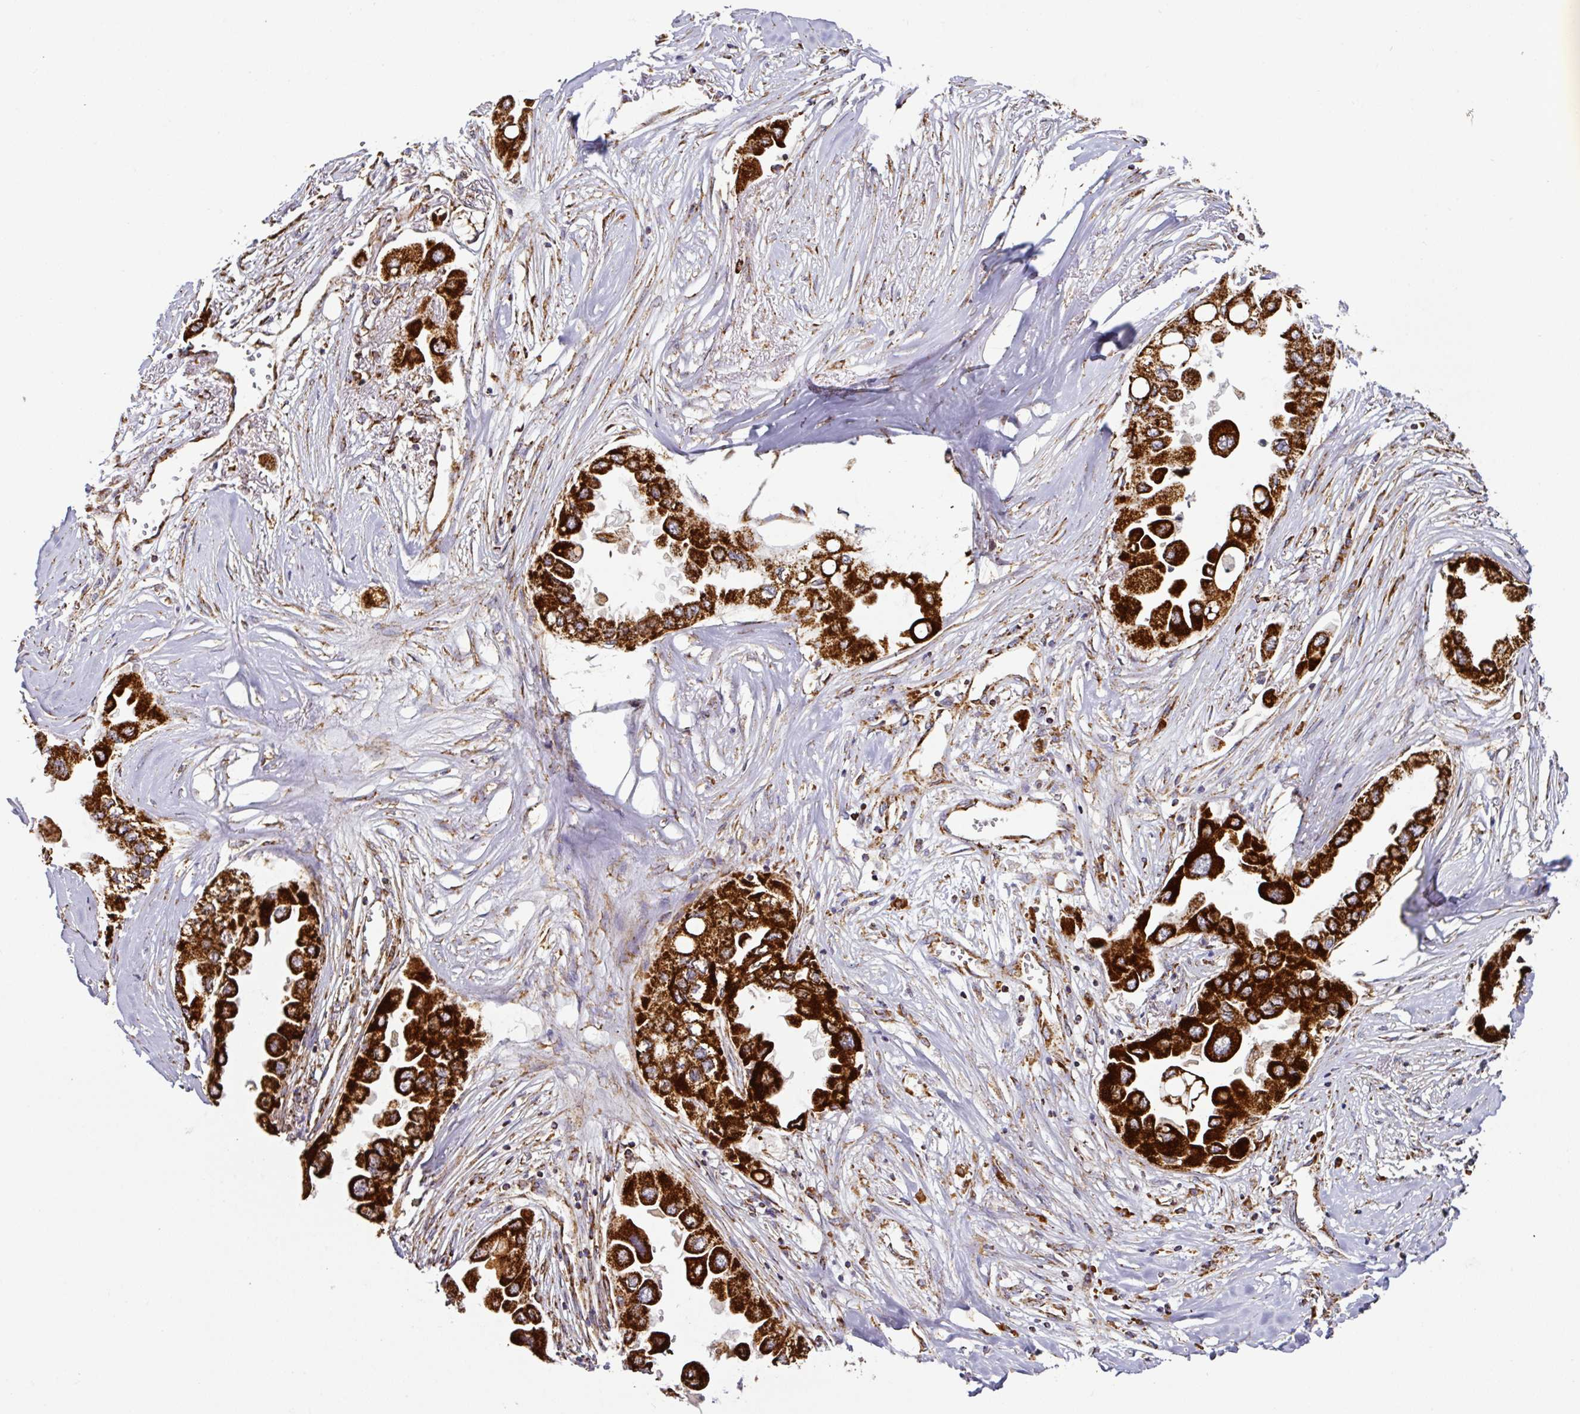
{"staining": {"intensity": "strong", "quantity": ">75%", "location": "cytoplasmic/membranous"}, "tissue": "lung cancer", "cell_type": "Tumor cells", "image_type": "cancer", "snomed": [{"axis": "morphology", "description": "Adenocarcinoma, NOS"}, {"axis": "topography", "description": "Lung"}], "caption": "Immunohistochemical staining of human lung cancer (adenocarcinoma) reveals high levels of strong cytoplasmic/membranous protein expression in about >75% of tumor cells.", "gene": "TRAP1", "patient": {"sex": "female", "age": 76}}